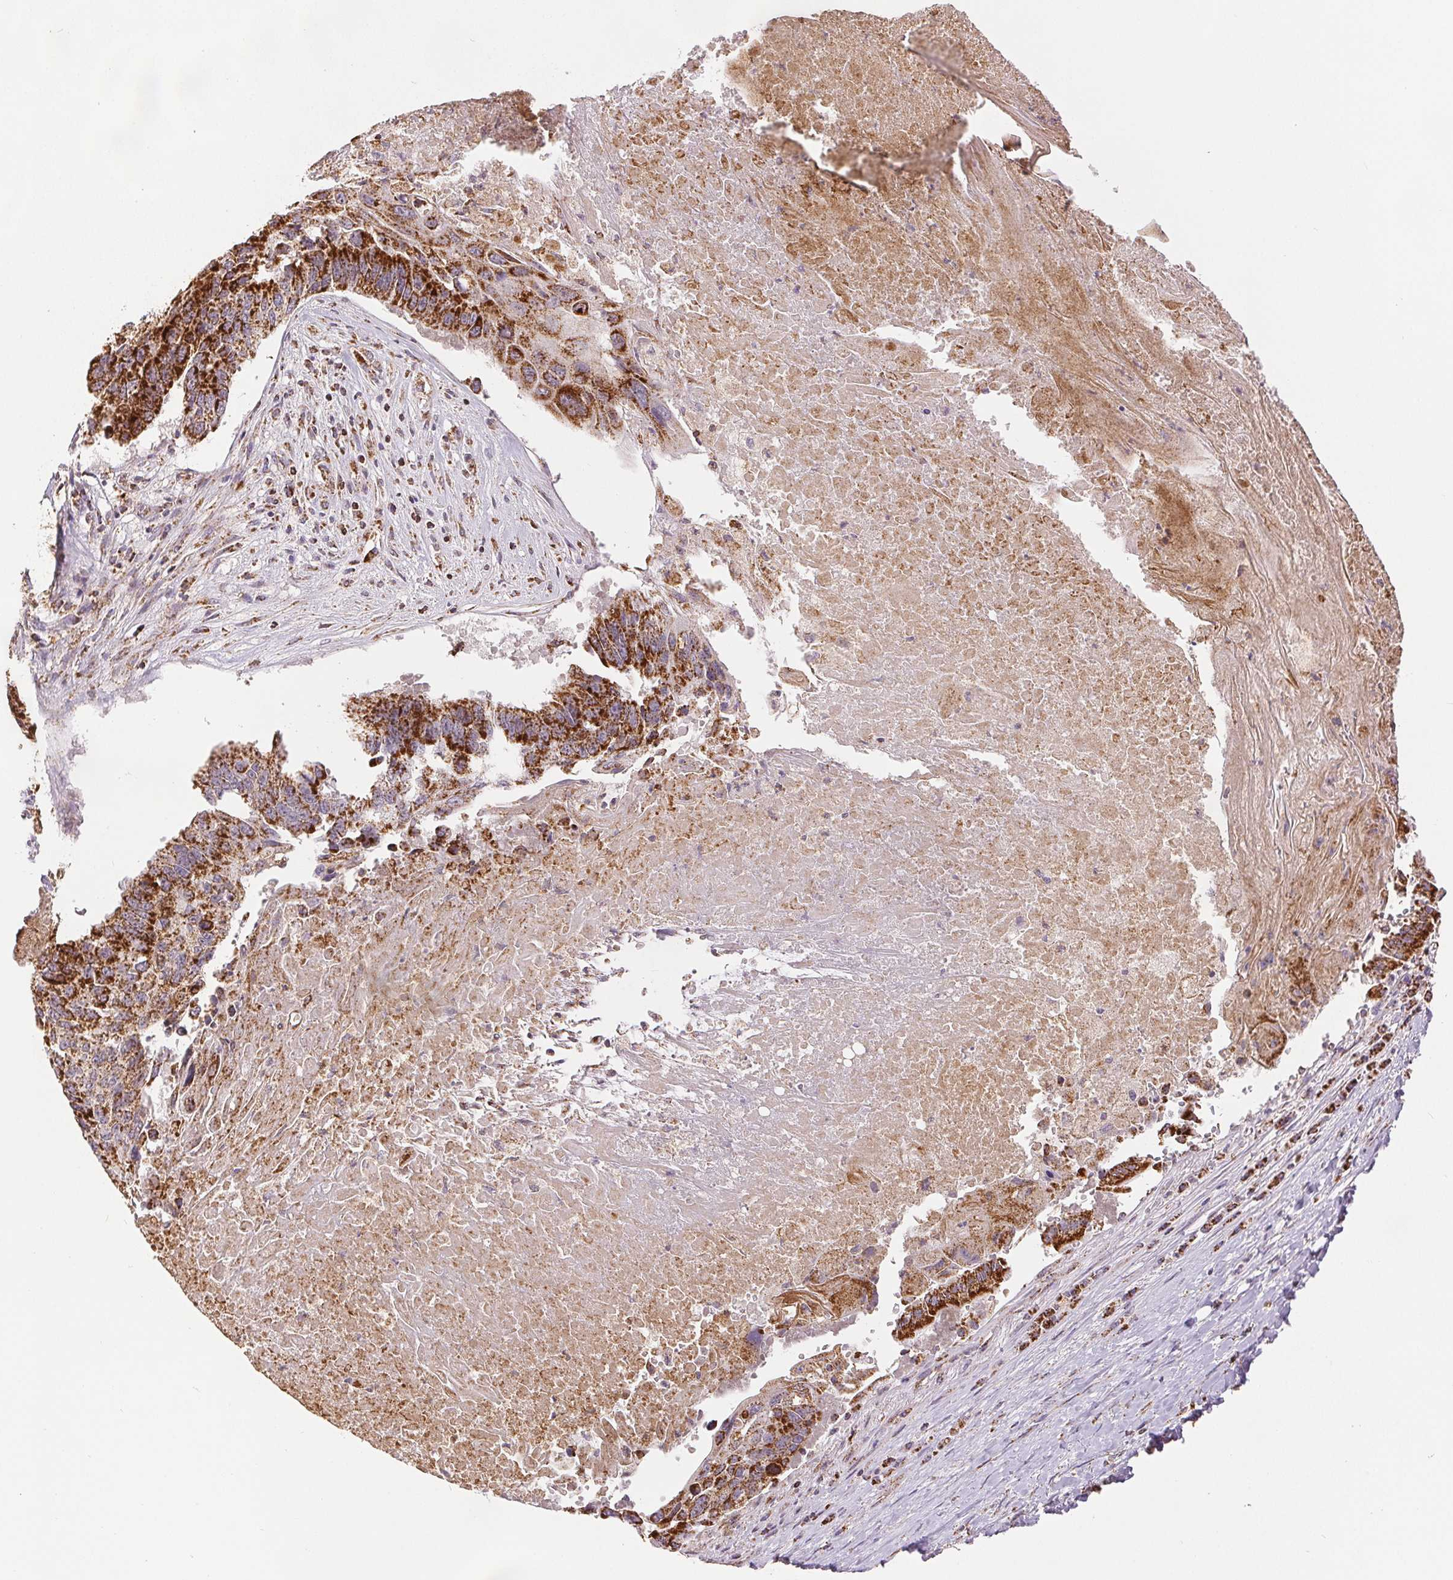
{"staining": {"intensity": "strong", "quantity": ">75%", "location": "cytoplasmic/membranous"}, "tissue": "lung cancer", "cell_type": "Tumor cells", "image_type": "cancer", "snomed": [{"axis": "morphology", "description": "Squamous cell carcinoma, NOS"}, {"axis": "topography", "description": "Lung"}], "caption": "IHC of lung cancer demonstrates high levels of strong cytoplasmic/membranous expression in about >75% of tumor cells. The staining is performed using DAB (3,3'-diaminobenzidine) brown chromogen to label protein expression. The nuclei are counter-stained blue using hematoxylin.", "gene": "SDHB", "patient": {"sex": "male", "age": 73}}